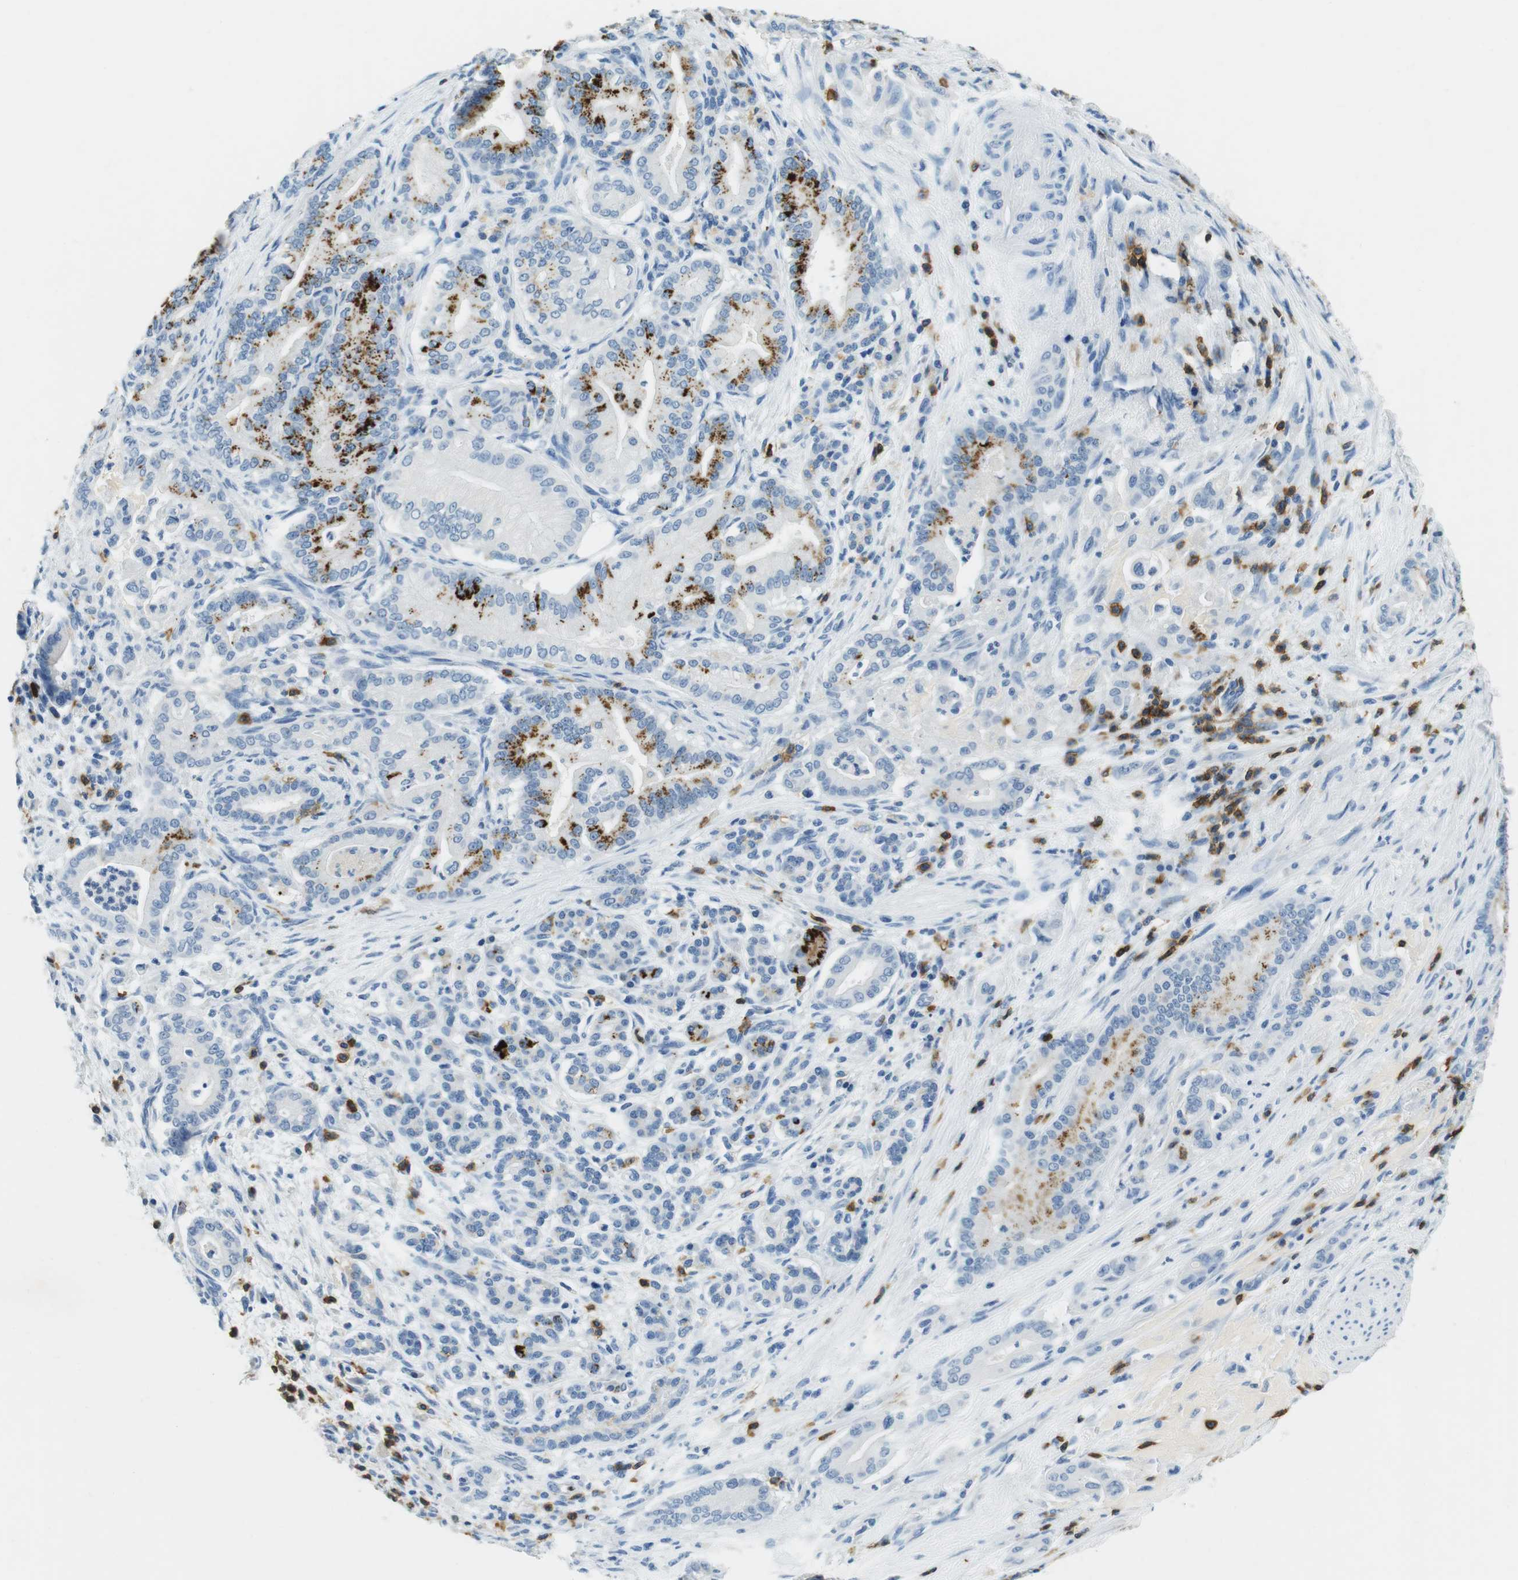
{"staining": {"intensity": "strong", "quantity": "25%-75%", "location": "cytoplasmic/membranous"}, "tissue": "pancreatic cancer", "cell_type": "Tumor cells", "image_type": "cancer", "snomed": [{"axis": "morphology", "description": "Normal tissue, NOS"}, {"axis": "morphology", "description": "Adenocarcinoma, NOS"}, {"axis": "topography", "description": "Pancreas"}], "caption": "Pancreatic cancer (adenocarcinoma) stained with immunohistochemistry reveals strong cytoplasmic/membranous expression in about 25%-75% of tumor cells. The staining was performed using DAB, with brown indicating positive protein expression. Nuclei are stained blue with hematoxylin.", "gene": "LAT", "patient": {"sex": "male", "age": 63}}